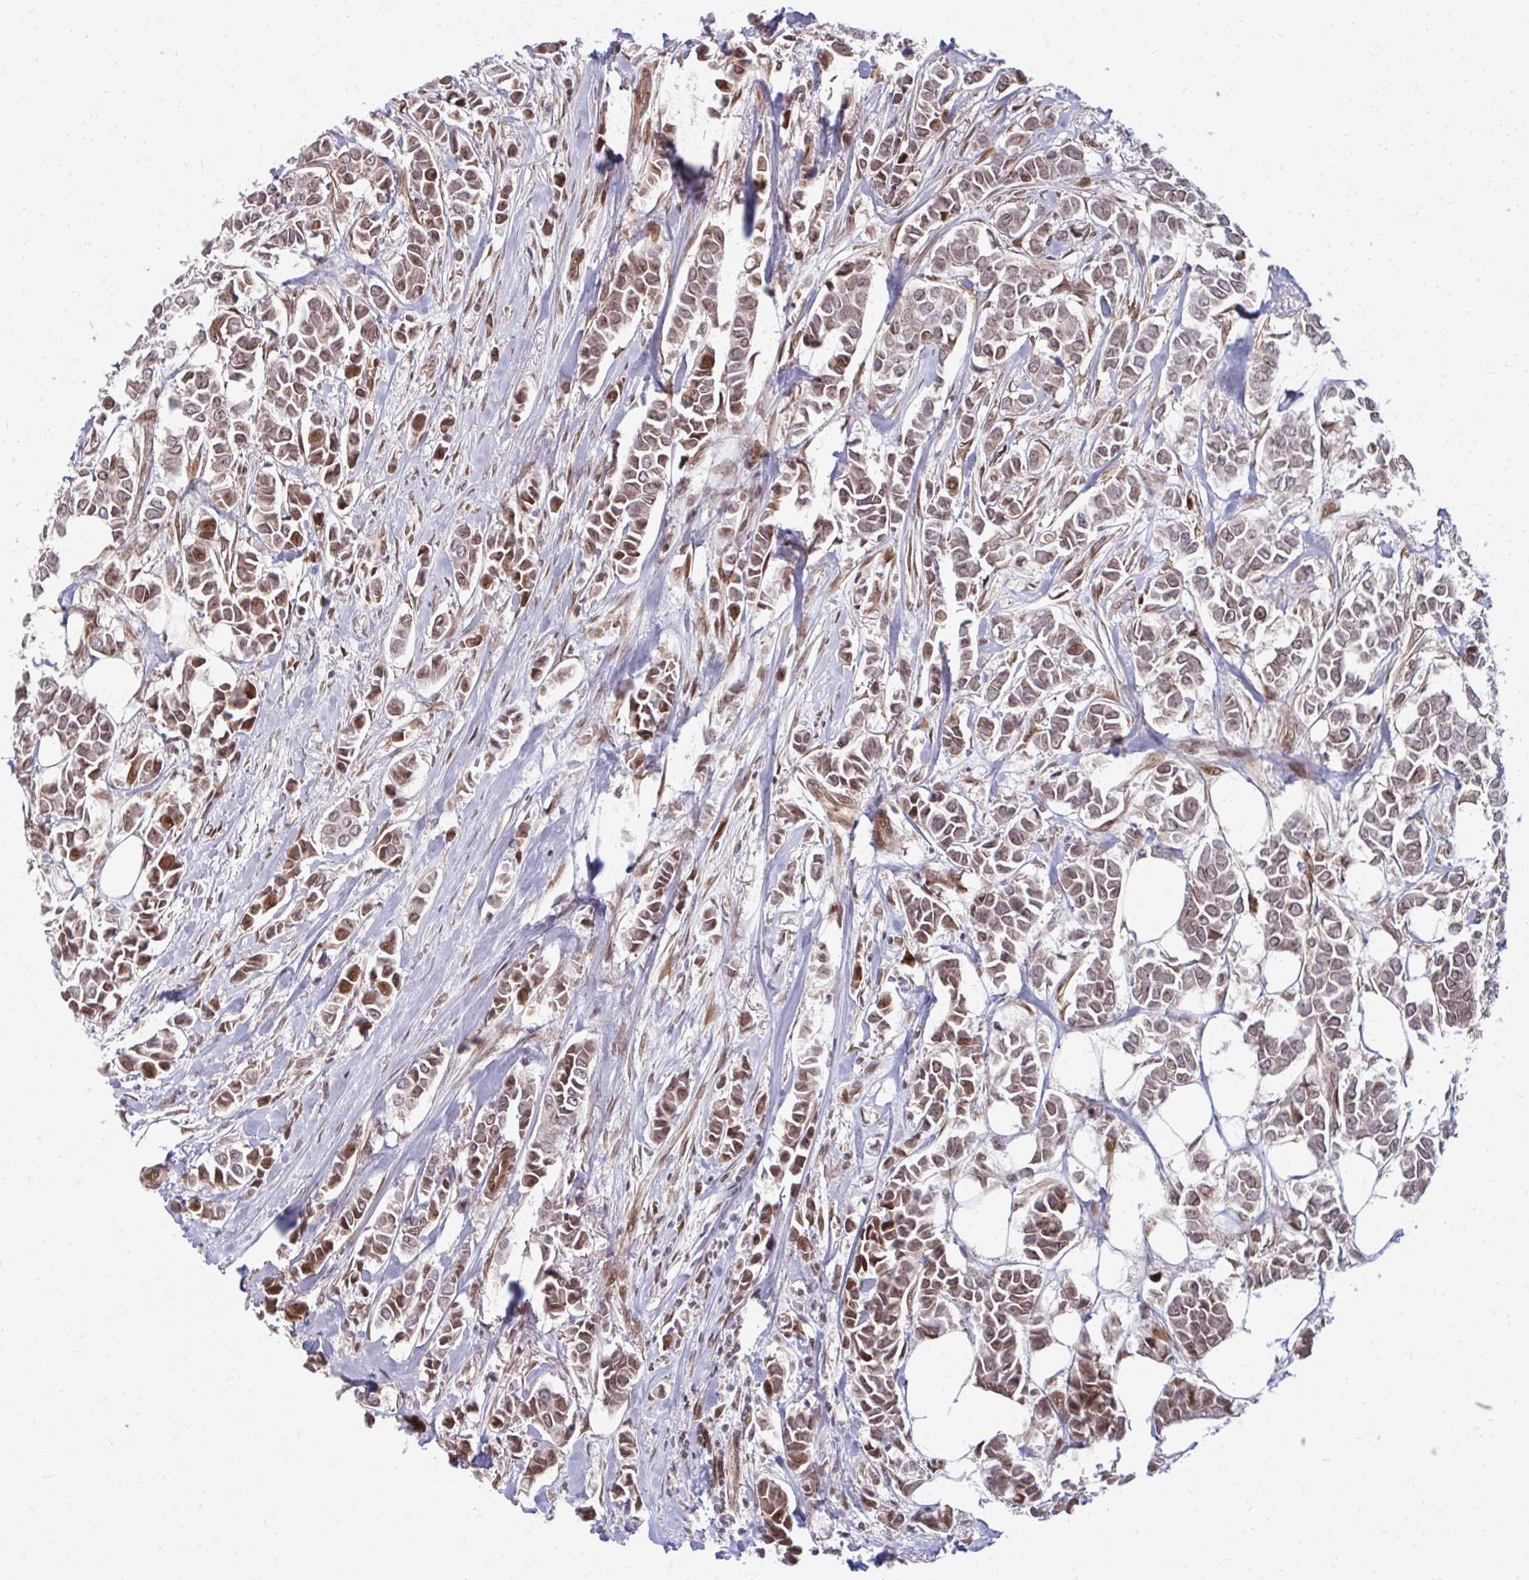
{"staining": {"intensity": "moderate", "quantity": ">75%", "location": "cytoplasmic/membranous,nuclear"}, "tissue": "breast cancer", "cell_type": "Tumor cells", "image_type": "cancer", "snomed": [{"axis": "morphology", "description": "Duct carcinoma"}, {"axis": "topography", "description": "Breast"}], "caption": "A micrograph of human breast cancer stained for a protein displays moderate cytoplasmic/membranous and nuclear brown staining in tumor cells.", "gene": "ZNF285", "patient": {"sex": "female", "age": 84}}